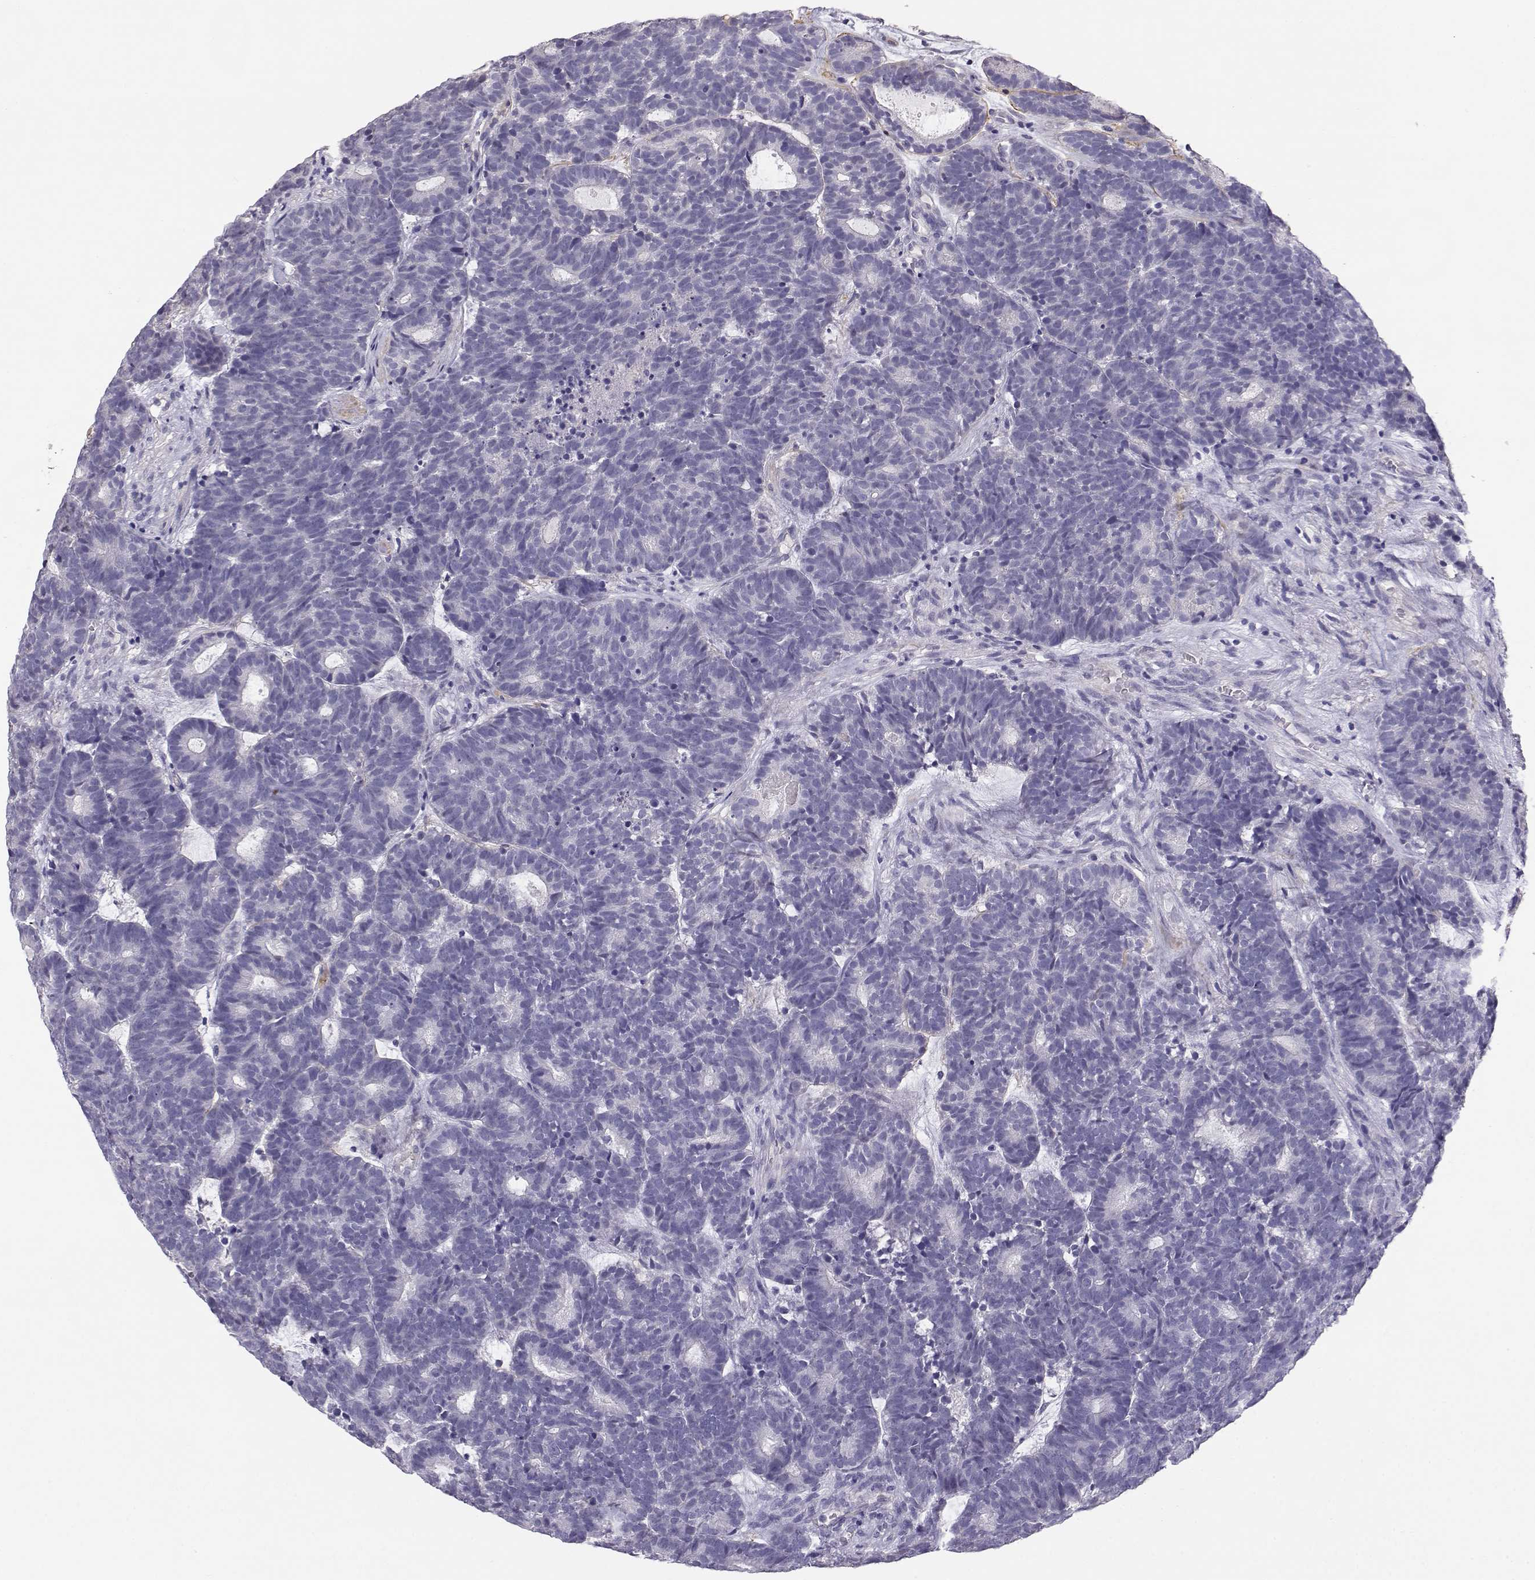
{"staining": {"intensity": "negative", "quantity": "none", "location": "none"}, "tissue": "head and neck cancer", "cell_type": "Tumor cells", "image_type": "cancer", "snomed": [{"axis": "morphology", "description": "Adenocarcinoma, NOS"}, {"axis": "topography", "description": "Head-Neck"}], "caption": "Immunohistochemical staining of head and neck cancer exhibits no significant expression in tumor cells.", "gene": "ENDOU", "patient": {"sex": "female", "age": 81}}